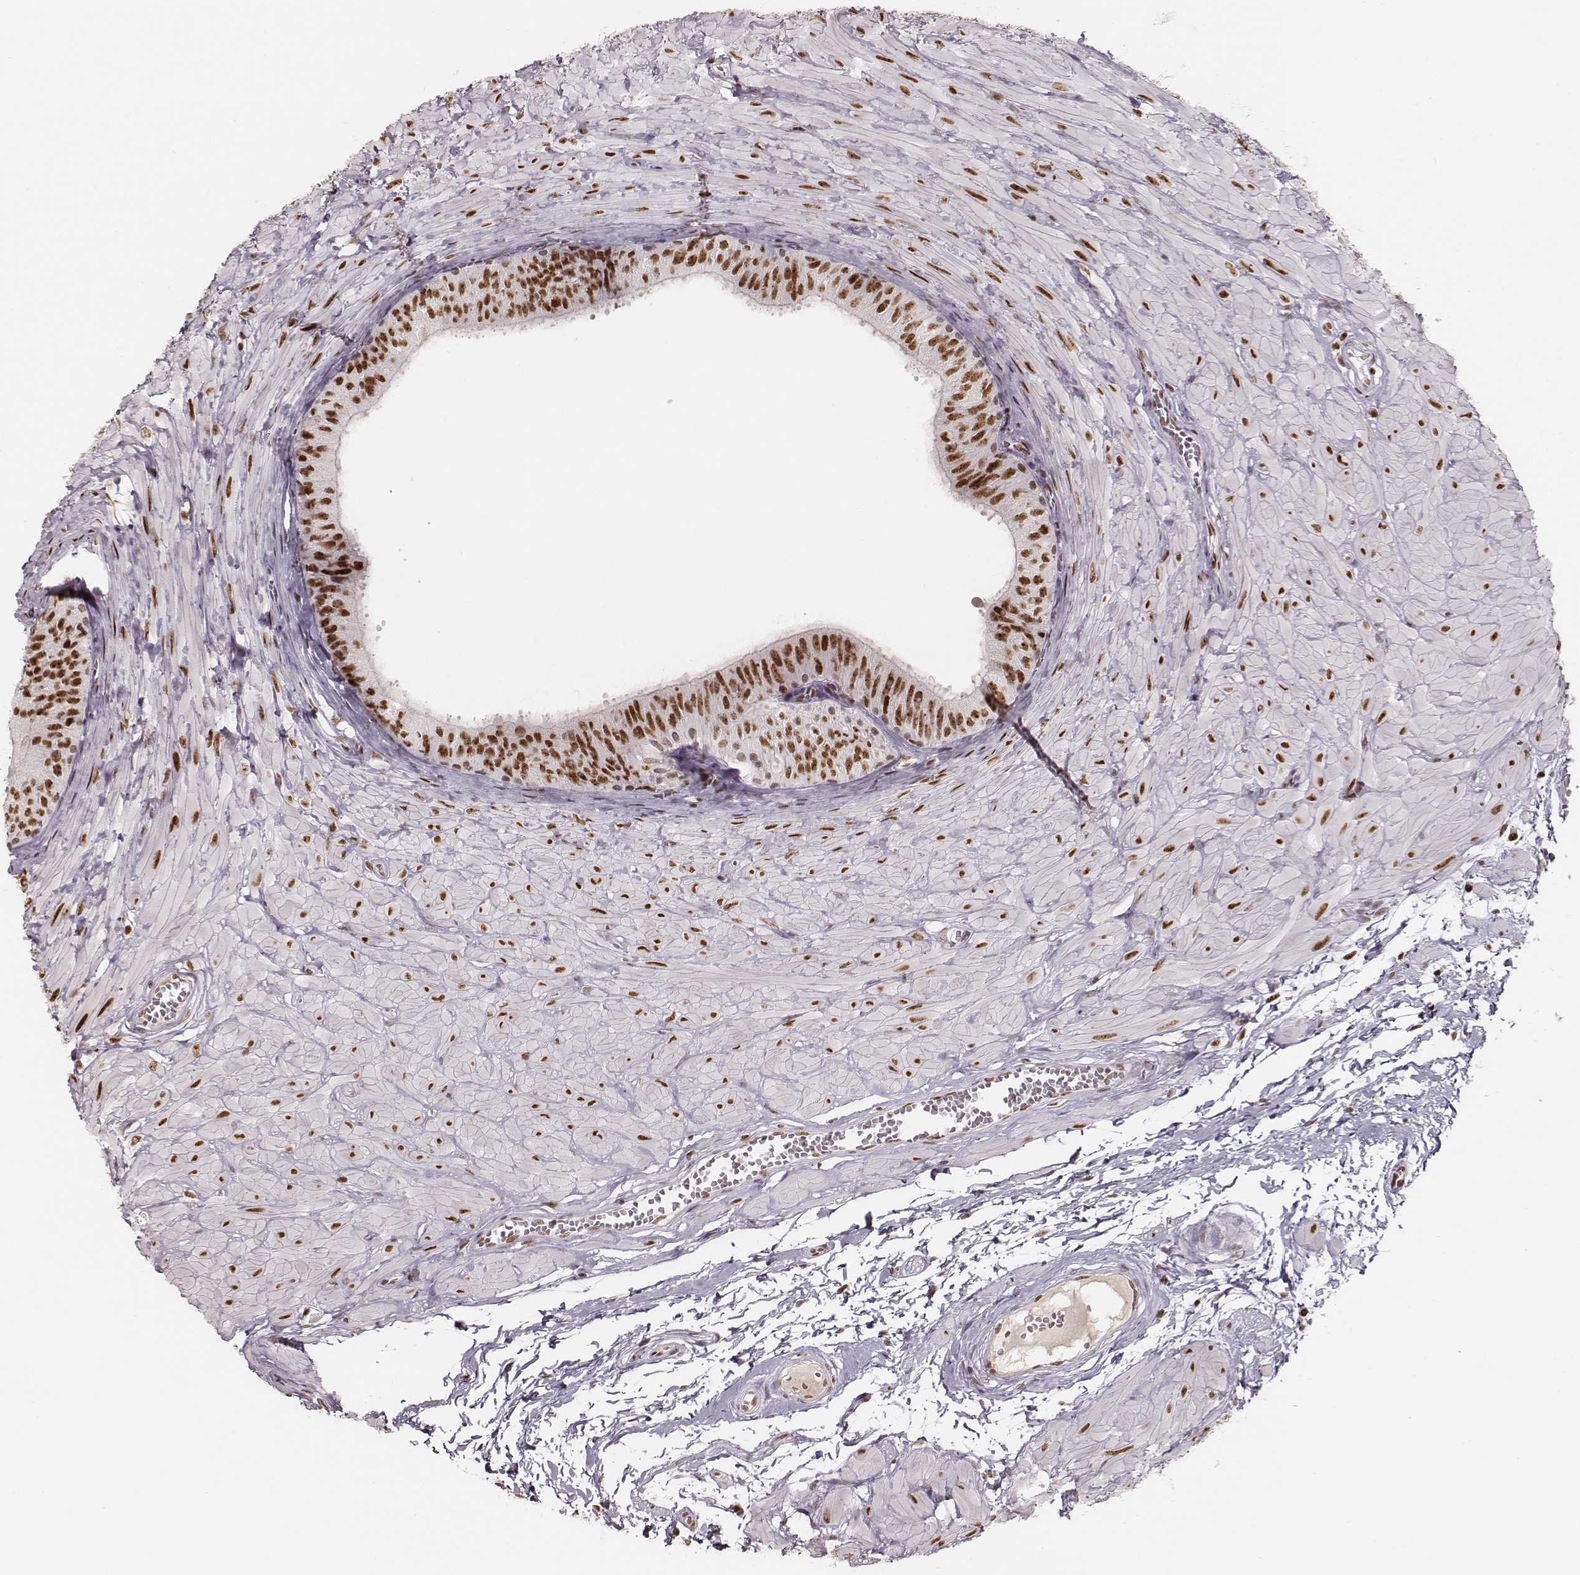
{"staining": {"intensity": "strong", "quantity": "<25%", "location": "nuclear"}, "tissue": "epididymis", "cell_type": "Glandular cells", "image_type": "normal", "snomed": [{"axis": "morphology", "description": "Normal tissue, NOS"}, {"axis": "topography", "description": "Epididymis"}, {"axis": "topography", "description": "Vas deferens"}], "caption": "Epididymis stained with a brown dye reveals strong nuclear positive staining in approximately <25% of glandular cells.", "gene": "PARP1", "patient": {"sex": "male", "age": 23}}